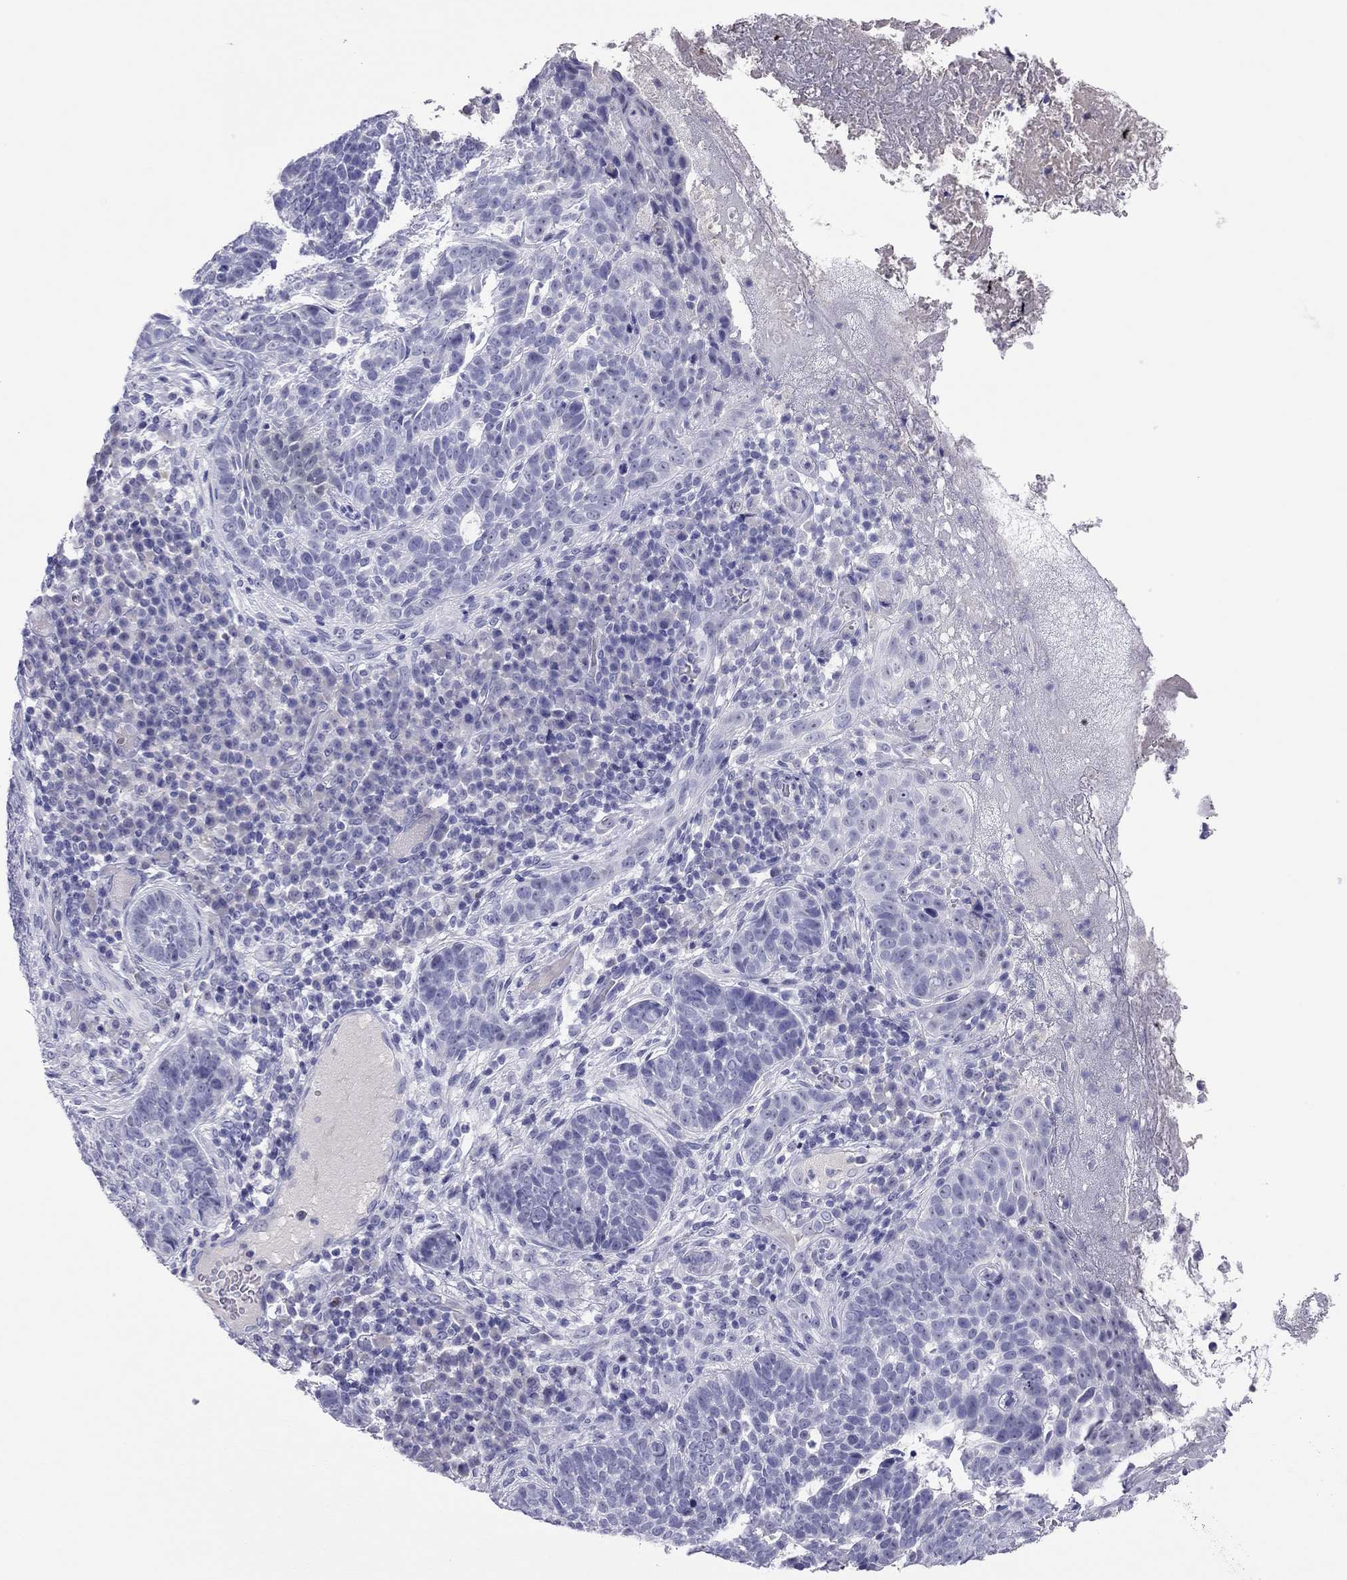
{"staining": {"intensity": "negative", "quantity": "none", "location": "none"}, "tissue": "skin cancer", "cell_type": "Tumor cells", "image_type": "cancer", "snomed": [{"axis": "morphology", "description": "Basal cell carcinoma"}, {"axis": "topography", "description": "Skin"}], "caption": "The micrograph reveals no significant positivity in tumor cells of skin cancer (basal cell carcinoma).", "gene": "ODF4", "patient": {"sex": "female", "age": 69}}